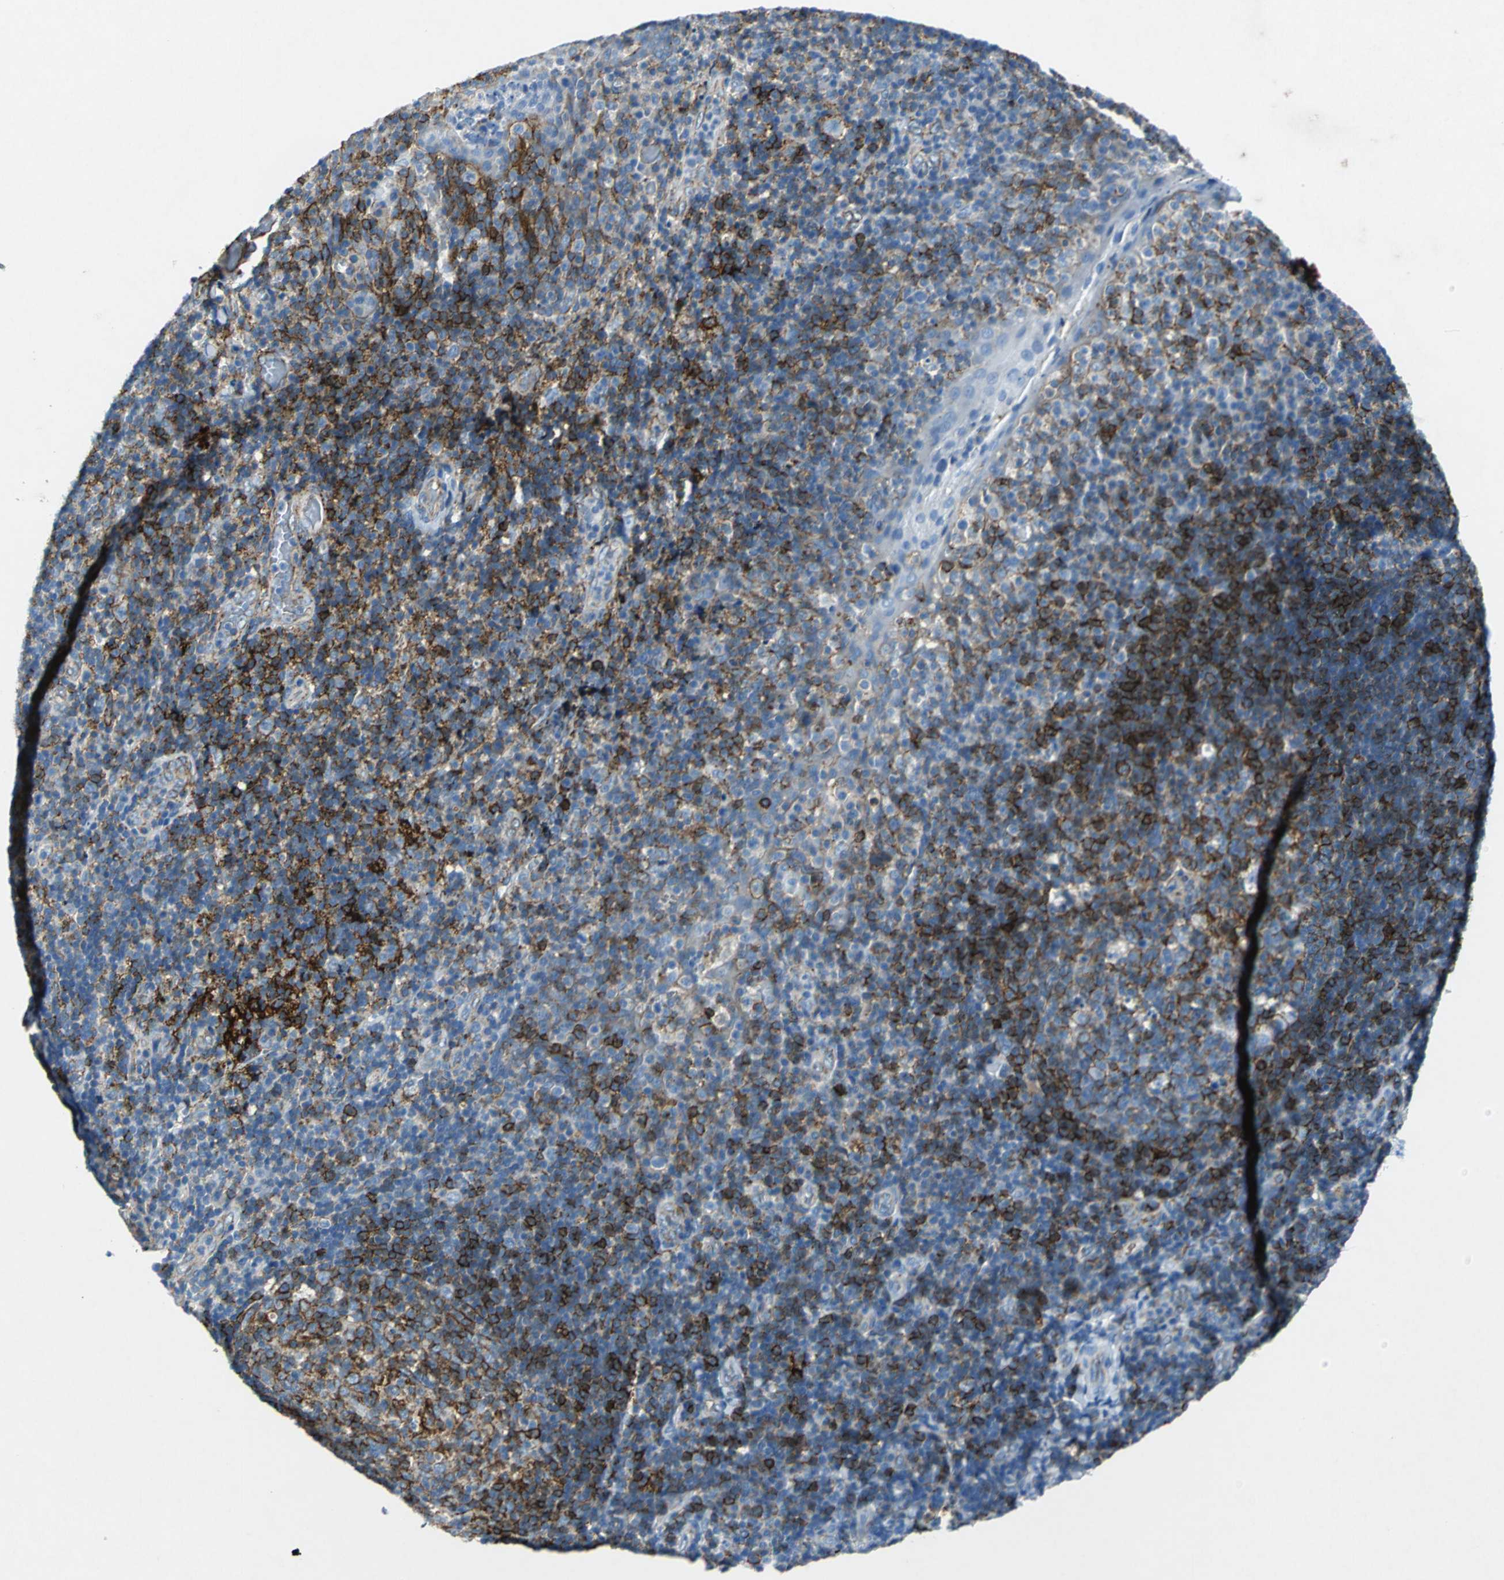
{"staining": {"intensity": "strong", "quantity": "25%-75%", "location": "cytoplasmic/membranous"}, "tissue": "tonsil", "cell_type": "Germinal center cells", "image_type": "normal", "snomed": [{"axis": "morphology", "description": "Normal tissue, NOS"}, {"axis": "topography", "description": "Tonsil"}], "caption": "Benign tonsil demonstrates strong cytoplasmic/membranous staining in about 25%-75% of germinal center cells, visualized by immunohistochemistry. The protein is stained brown, and the nuclei are stained in blue (DAB (3,3'-diaminobenzidine) IHC with brightfield microscopy, high magnification).", "gene": "RPS13", "patient": {"sex": "male", "age": 17}}